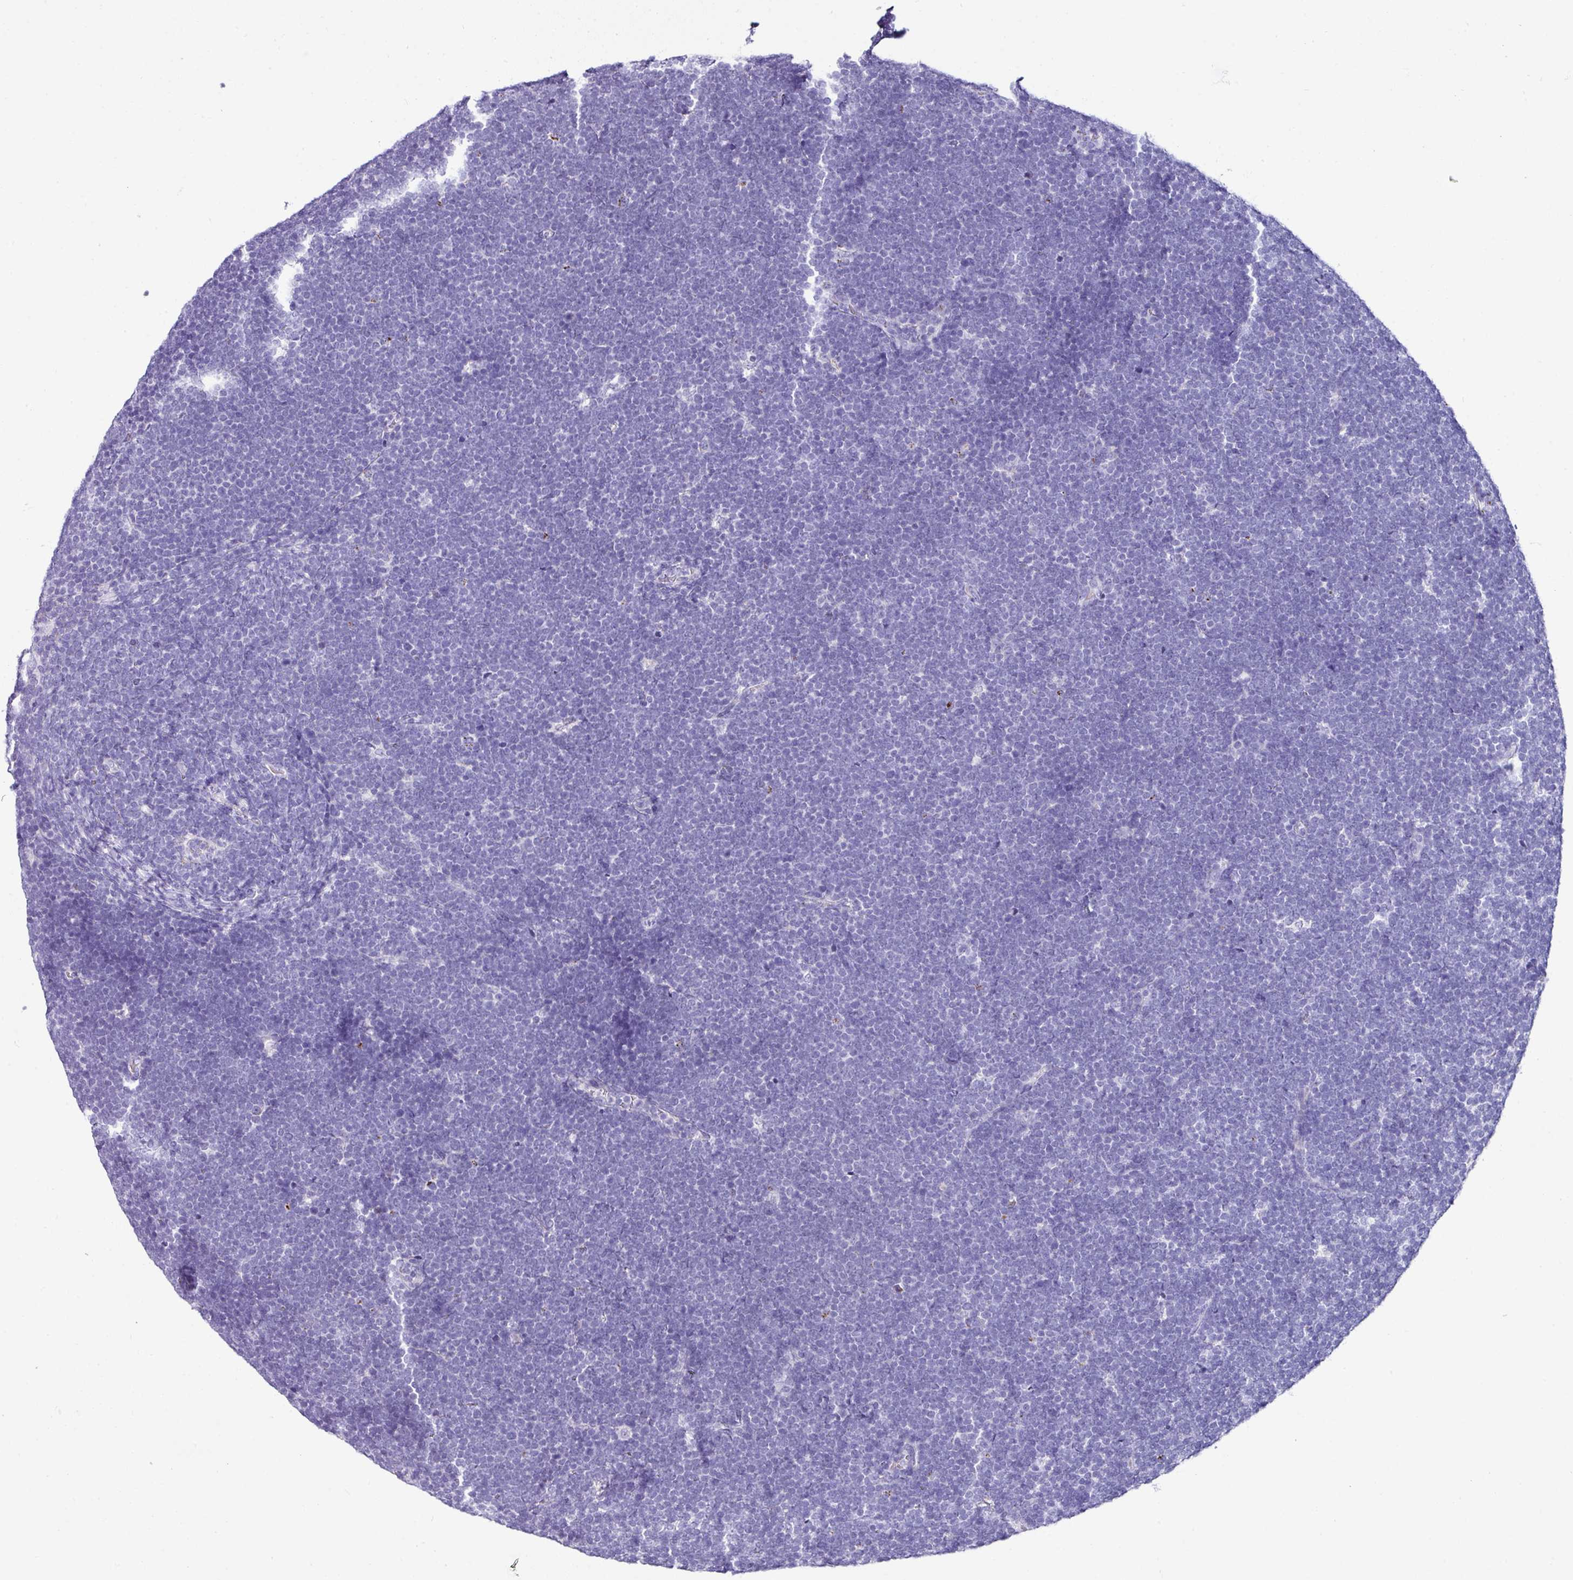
{"staining": {"intensity": "negative", "quantity": "none", "location": "none"}, "tissue": "lymphoma", "cell_type": "Tumor cells", "image_type": "cancer", "snomed": [{"axis": "morphology", "description": "Malignant lymphoma, non-Hodgkin's type, High grade"}, {"axis": "topography", "description": "Lymph node"}], "caption": "Immunohistochemistry image of malignant lymphoma, non-Hodgkin's type (high-grade) stained for a protein (brown), which demonstrates no expression in tumor cells. (Brightfield microscopy of DAB (3,3'-diaminobenzidine) IHC at high magnification).", "gene": "NAPSA", "patient": {"sex": "male", "age": 13}}